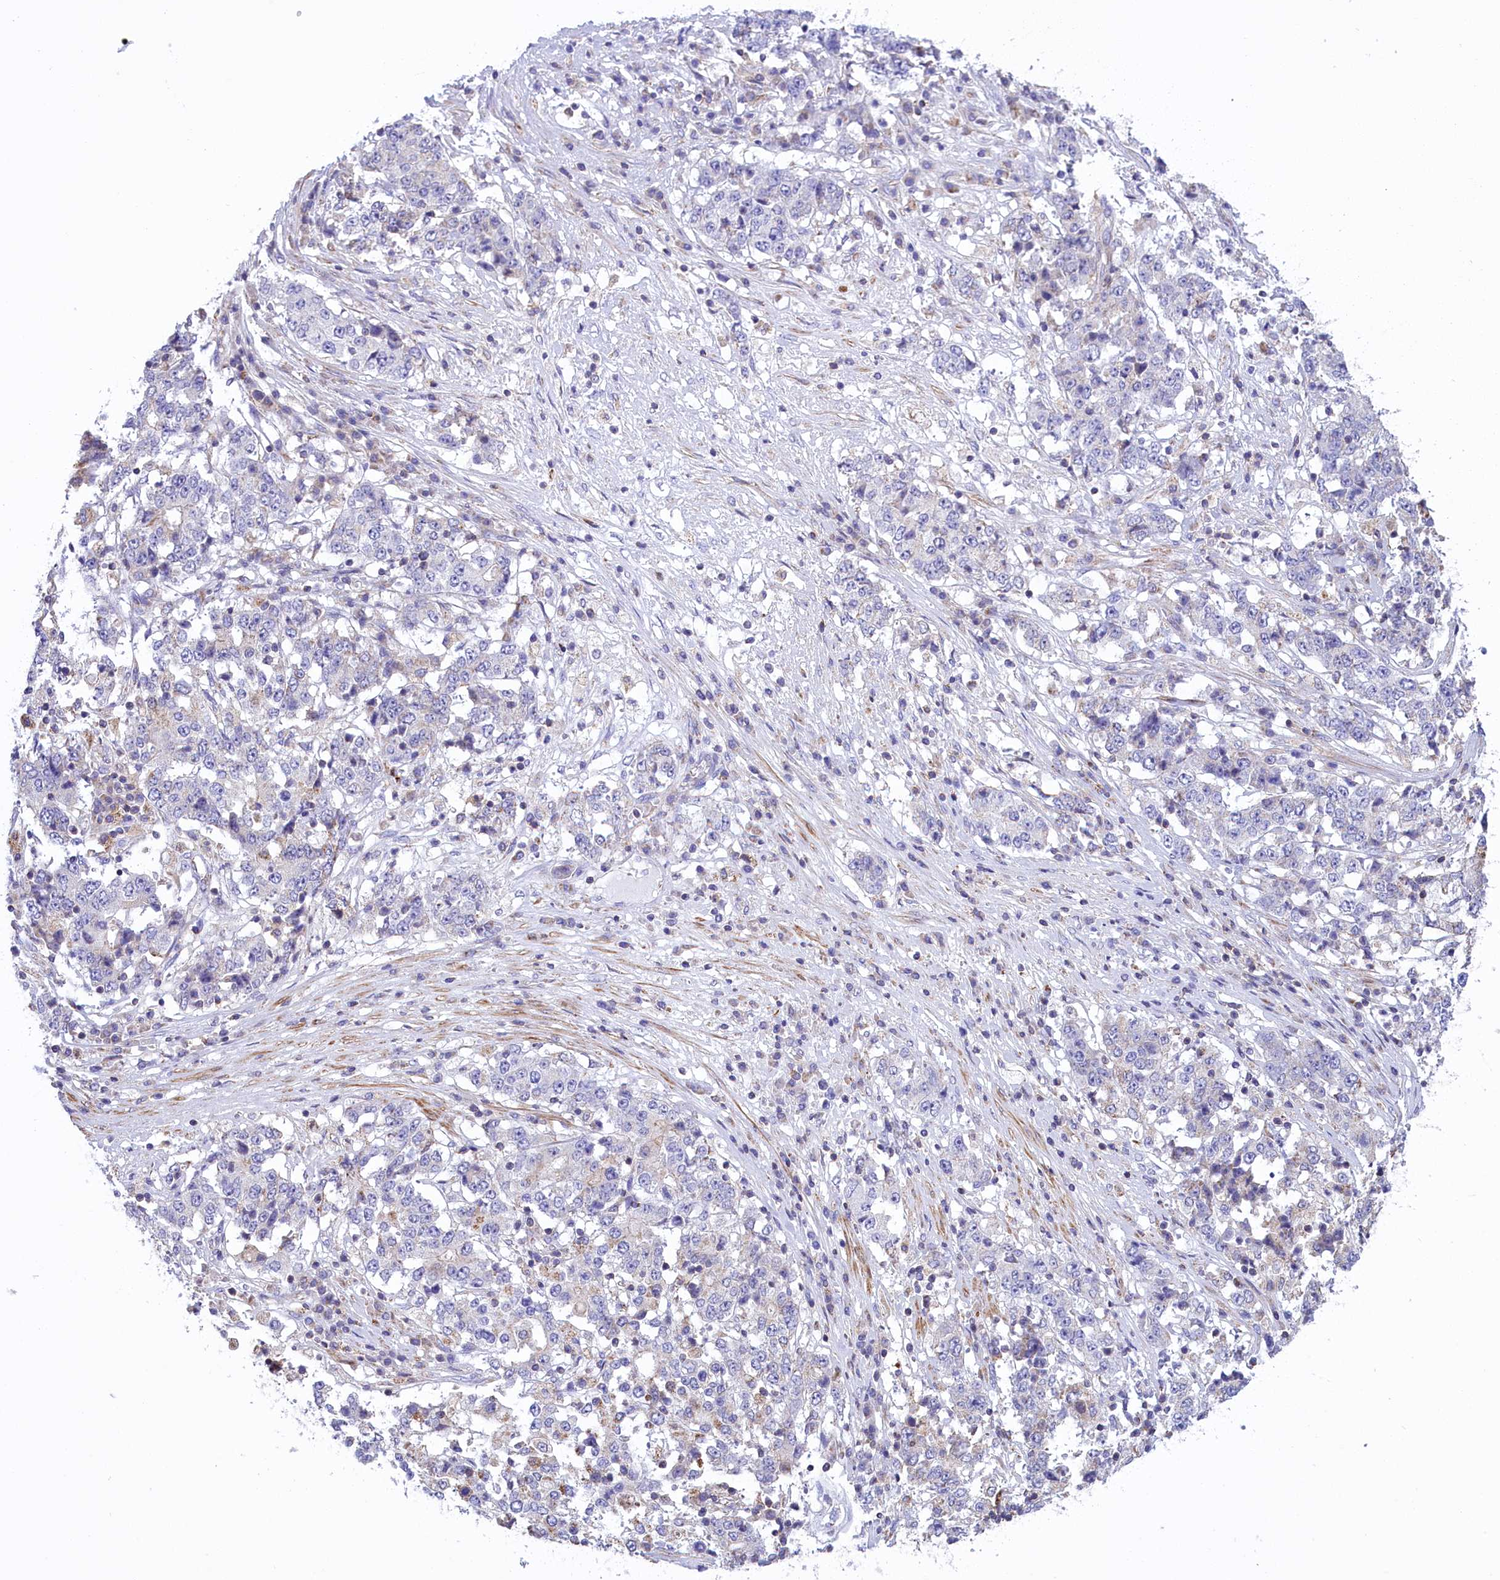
{"staining": {"intensity": "negative", "quantity": "none", "location": "none"}, "tissue": "stomach cancer", "cell_type": "Tumor cells", "image_type": "cancer", "snomed": [{"axis": "morphology", "description": "Adenocarcinoma, NOS"}, {"axis": "topography", "description": "Stomach"}], "caption": "Stomach adenocarcinoma was stained to show a protein in brown. There is no significant staining in tumor cells.", "gene": "CORO7-PAM16", "patient": {"sex": "male", "age": 59}}